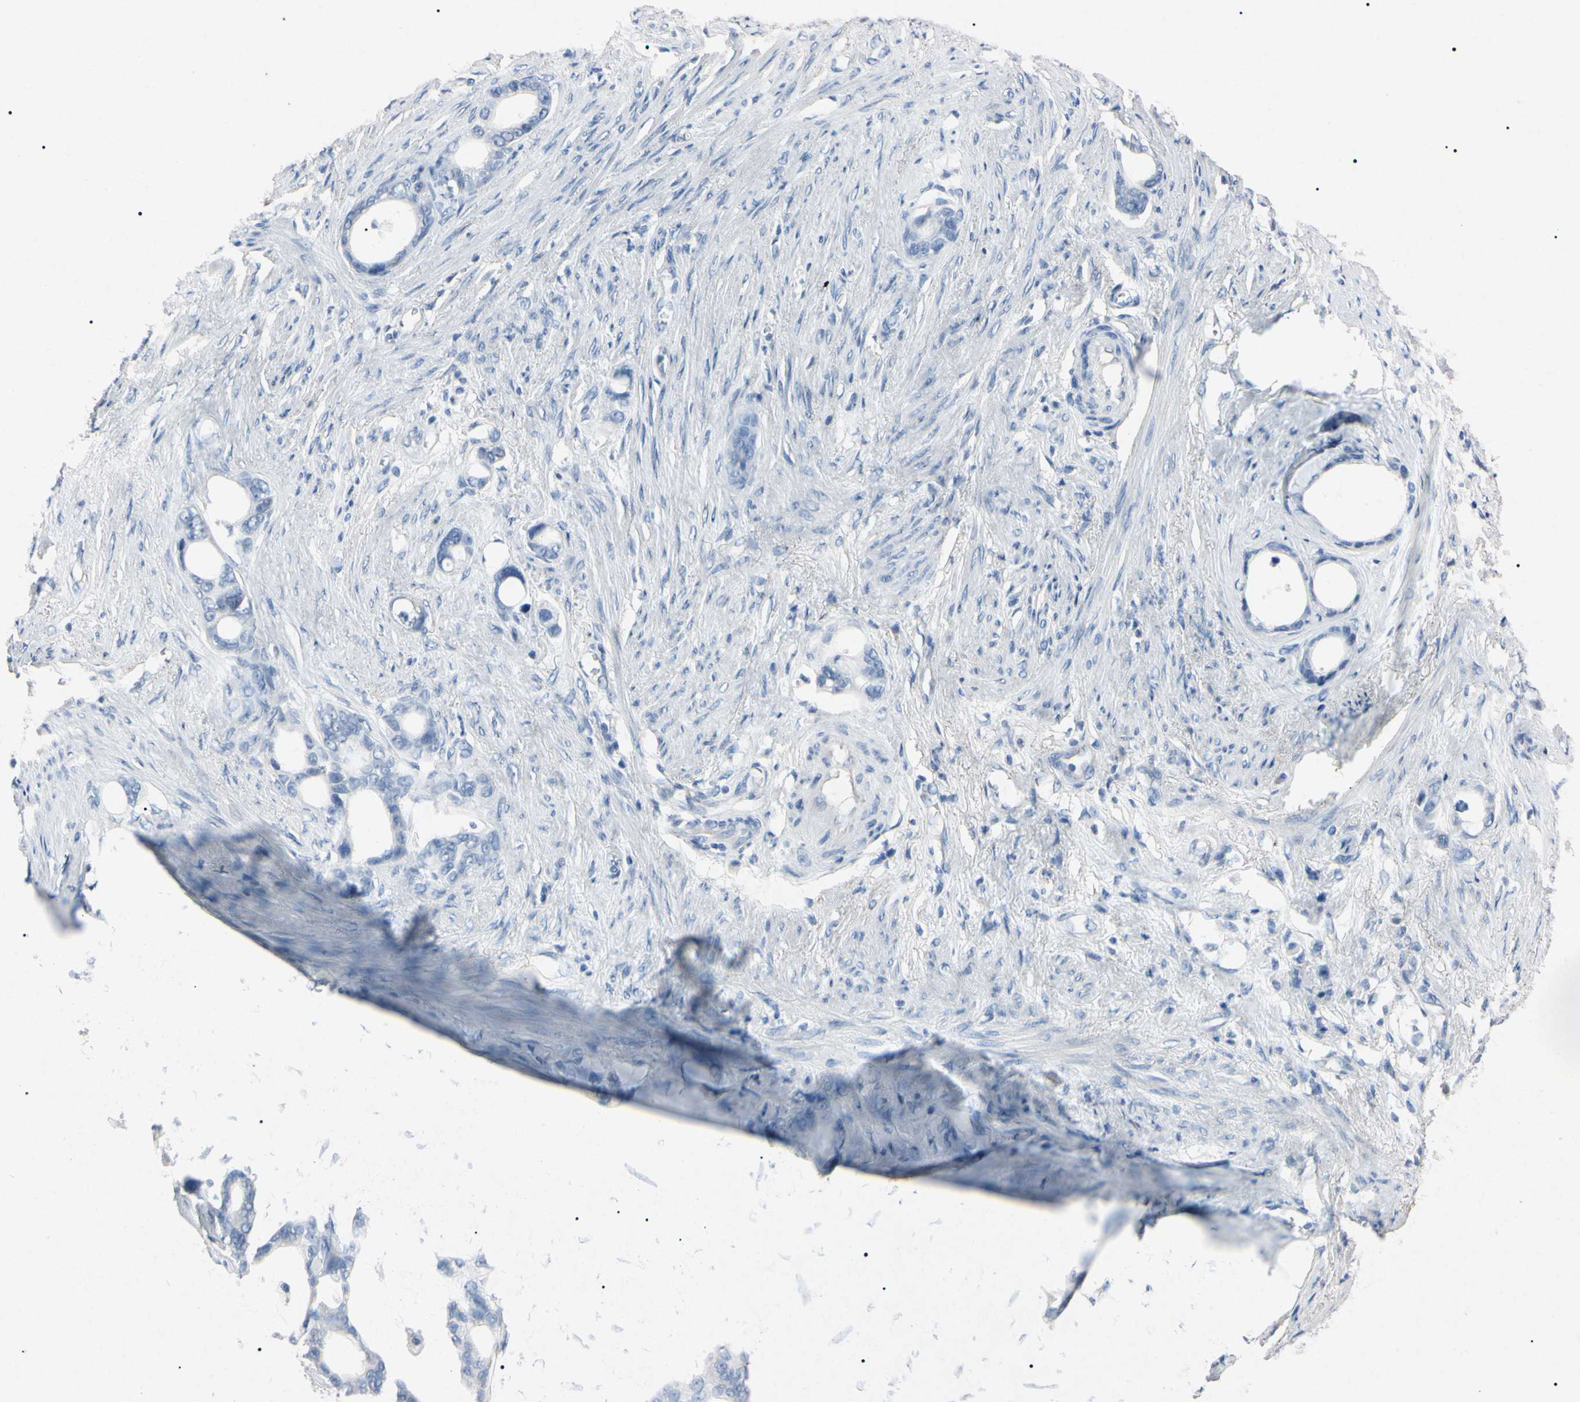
{"staining": {"intensity": "negative", "quantity": "none", "location": "none"}, "tissue": "stomach cancer", "cell_type": "Tumor cells", "image_type": "cancer", "snomed": [{"axis": "morphology", "description": "Adenocarcinoma, NOS"}, {"axis": "topography", "description": "Stomach"}], "caption": "Immunohistochemistry (IHC) of stomach adenocarcinoma displays no positivity in tumor cells.", "gene": "ELN", "patient": {"sex": "female", "age": 75}}